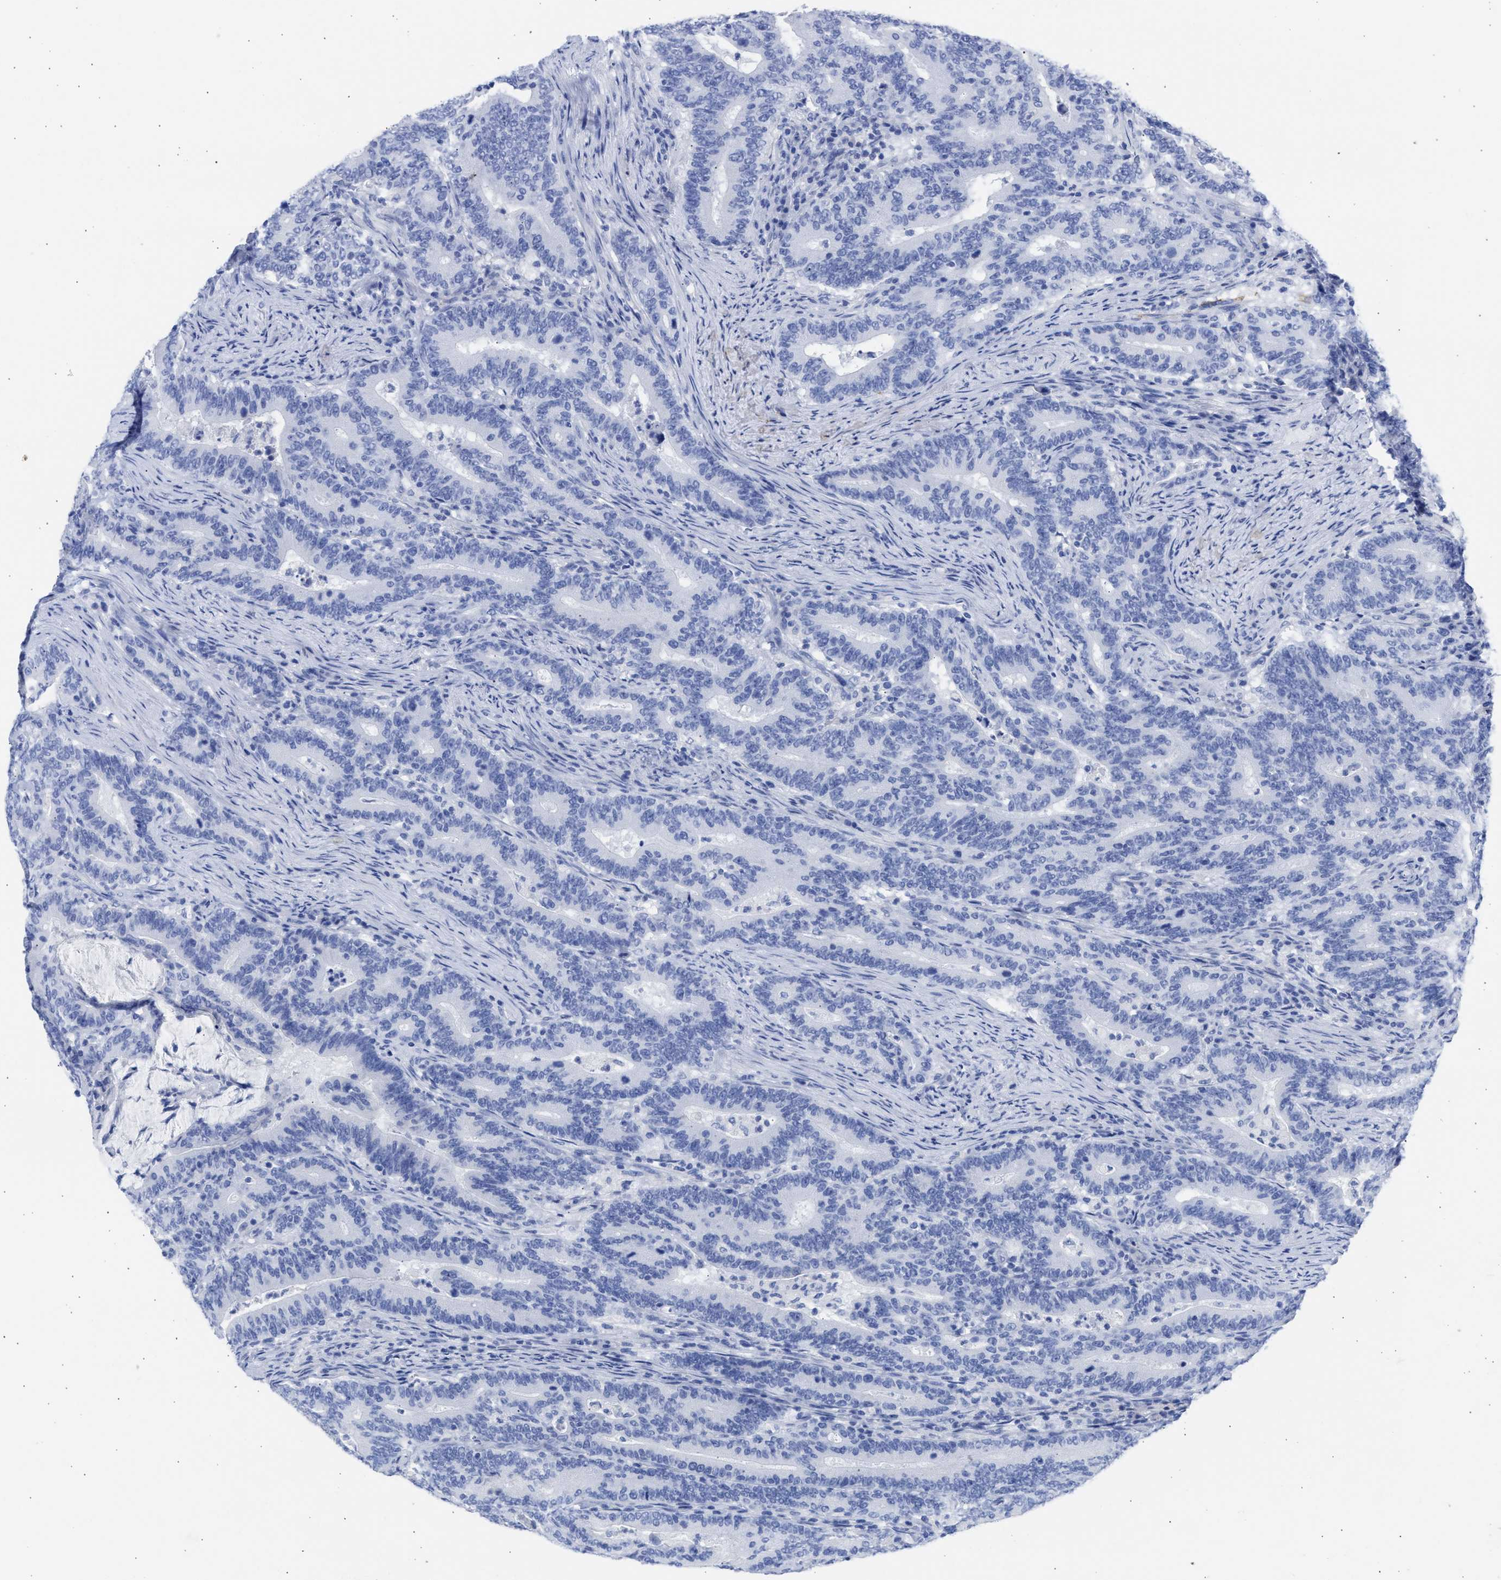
{"staining": {"intensity": "negative", "quantity": "none", "location": "none"}, "tissue": "colorectal cancer", "cell_type": "Tumor cells", "image_type": "cancer", "snomed": [{"axis": "morphology", "description": "Adenocarcinoma, NOS"}, {"axis": "topography", "description": "Colon"}], "caption": "Histopathology image shows no protein staining in tumor cells of adenocarcinoma (colorectal) tissue.", "gene": "NCAM1", "patient": {"sex": "female", "age": 66}}